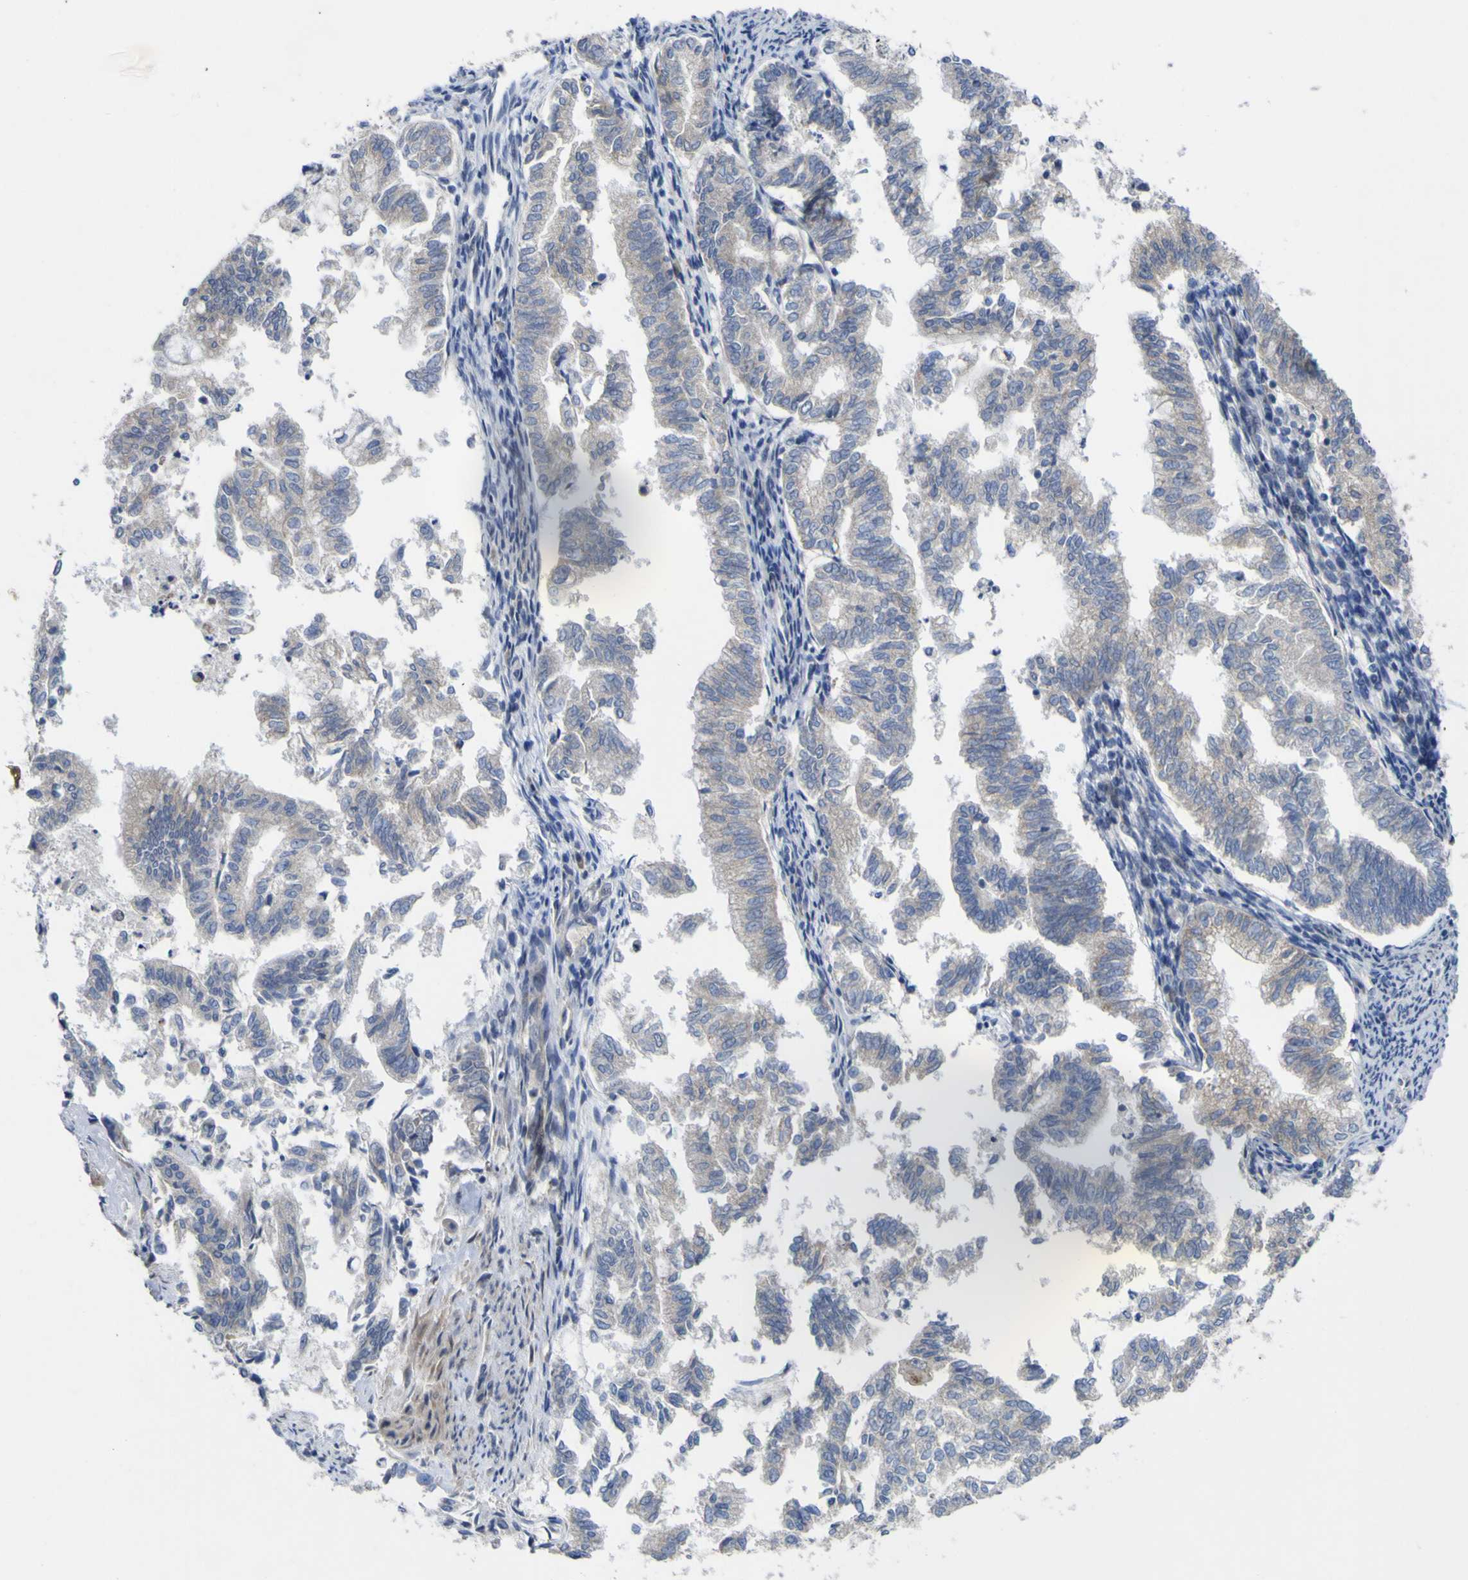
{"staining": {"intensity": "weak", "quantity": ">75%", "location": "cytoplasmic/membranous"}, "tissue": "endometrial cancer", "cell_type": "Tumor cells", "image_type": "cancer", "snomed": [{"axis": "morphology", "description": "Necrosis, NOS"}, {"axis": "morphology", "description": "Adenocarcinoma, NOS"}, {"axis": "topography", "description": "Endometrium"}], "caption": "Immunohistochemical staining of human endometrial cancer (adenocarcinoma) exhibits low levels of weak cytoplasmic/membranous positivity in about >75% of tumor cells. (Stains: DAB (3,3'-diaminobenzidine) in brown, nuclei in blue, Microscopy: brightfield microscopy at high magnification).", "gene": "NAV1", "patient": {"sex": "female", "age": 79}}